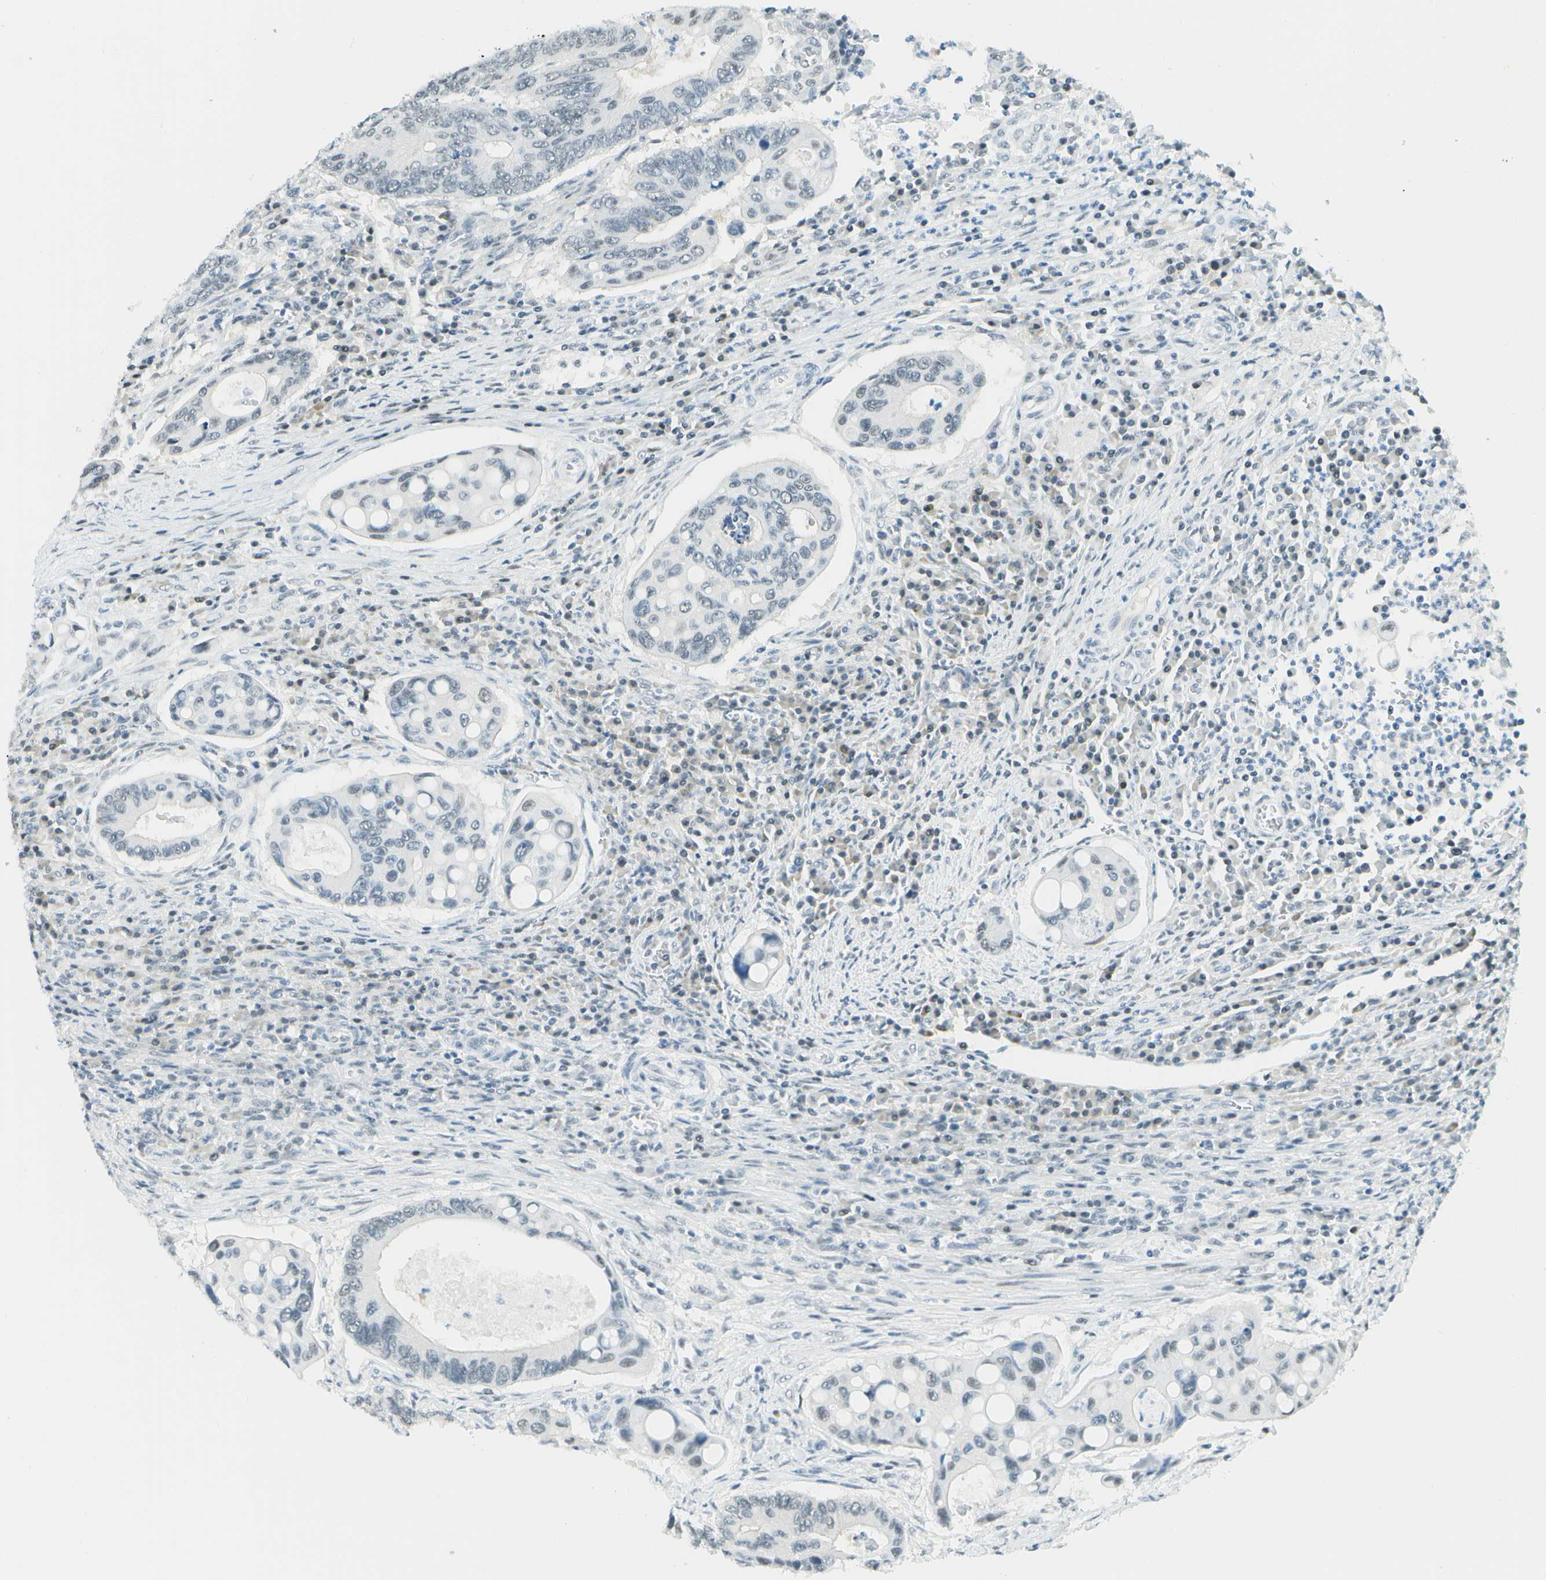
{"staining": {"intensity": "weak", "quantity": "<25%", "location": "nuclear"}, "tissue": "colorectal cancer", "cell_type": "Tumor cells", "image_type": "cancer", "snomed": [{"axis": "morphology", "description": "Inflammation, NOS"}, {"axis": "morphology", "description": "Adenocarcinoma, NOS"}, {"axis": "topography", "description": "Colon"}], "caption": "Tumor cells are negative for protein expression in human adenocarcinoma (colorectal).", "gene": "NEK11", "patient": {"sex": "male", "age": 72}}